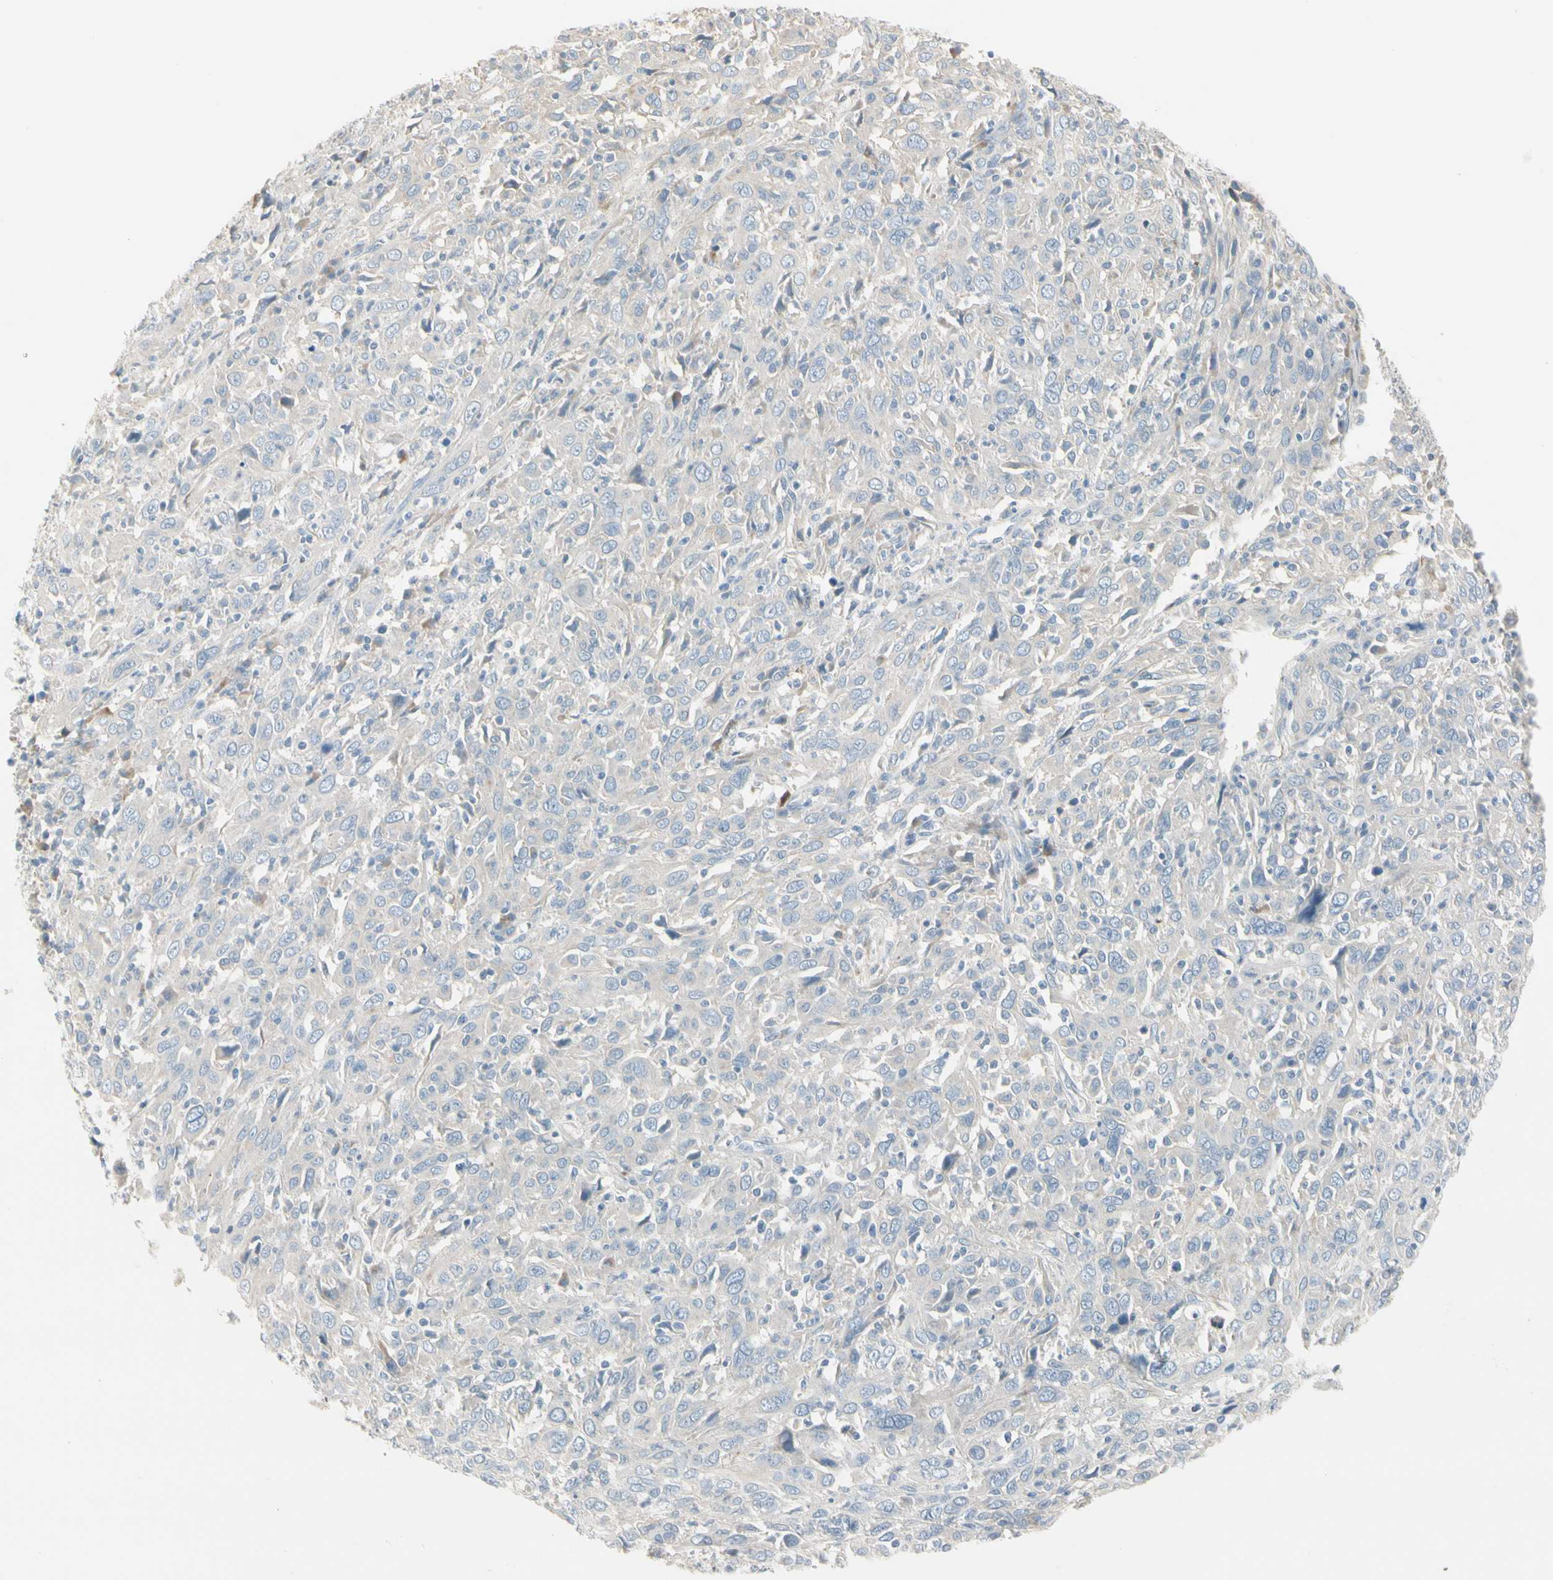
{"staining": {"intensity": "negative", "quantity": "none", "location": "none"}, "tissue": "cervical cancer", "cell_type": "Tumor cells", "image_type": "cancer", "snomed": [{"axis": "morphology", "description": "Squamous cell carcinoma, NOS"}, {"axis": "topography", "description": "Cervix"}], "caption": "A micrograph of human cervical cancer (squamous cell carcinoma) is negative for staining in tumor cells. (IHC, brightfield microscopy, high magnification).", "gene": "CYP2E1", "patient": {"sex": "female", "age": 46}}